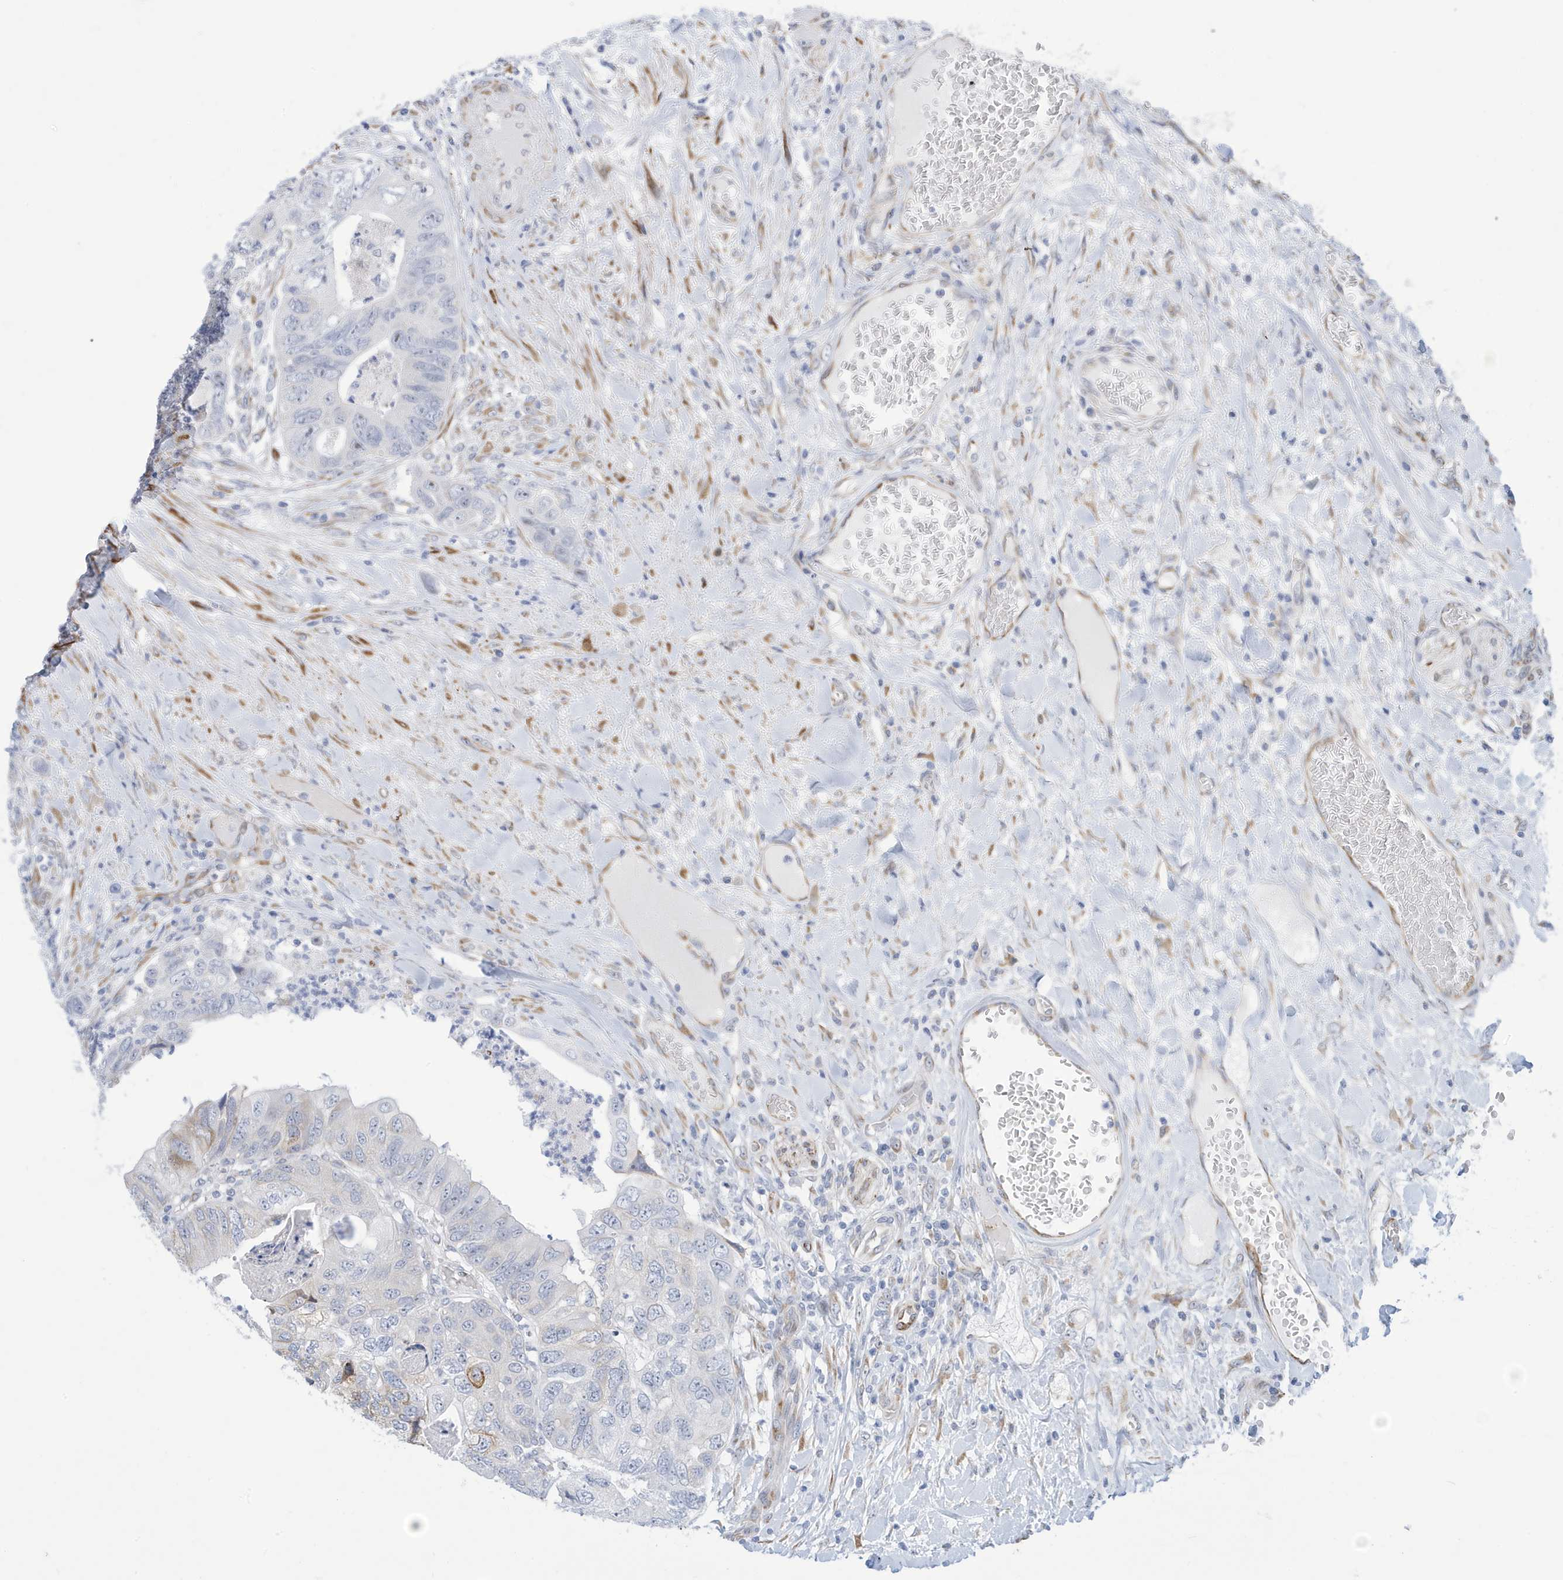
{"staining": {"intensity": "moderate", "quantity": "<25%", "location": "cytoplasmic/membranous"}, "tissue": "colorectal cancer", "cell_type": "Tumor cells", "image_type": "cancer", "snomed": [{"axis": "morphology", "description": "Adenocarcinoma, NOS"}, {"axis": "topography", "description": "Rectum"}], "caption": "A brown stain labels moderate cytoplasmic/membranous expression of a protein in human adenocarcinoma (colorectal) tumor cells.", "gene": "SEMA3F", "patient": {"sex": "male", "age": 63}}